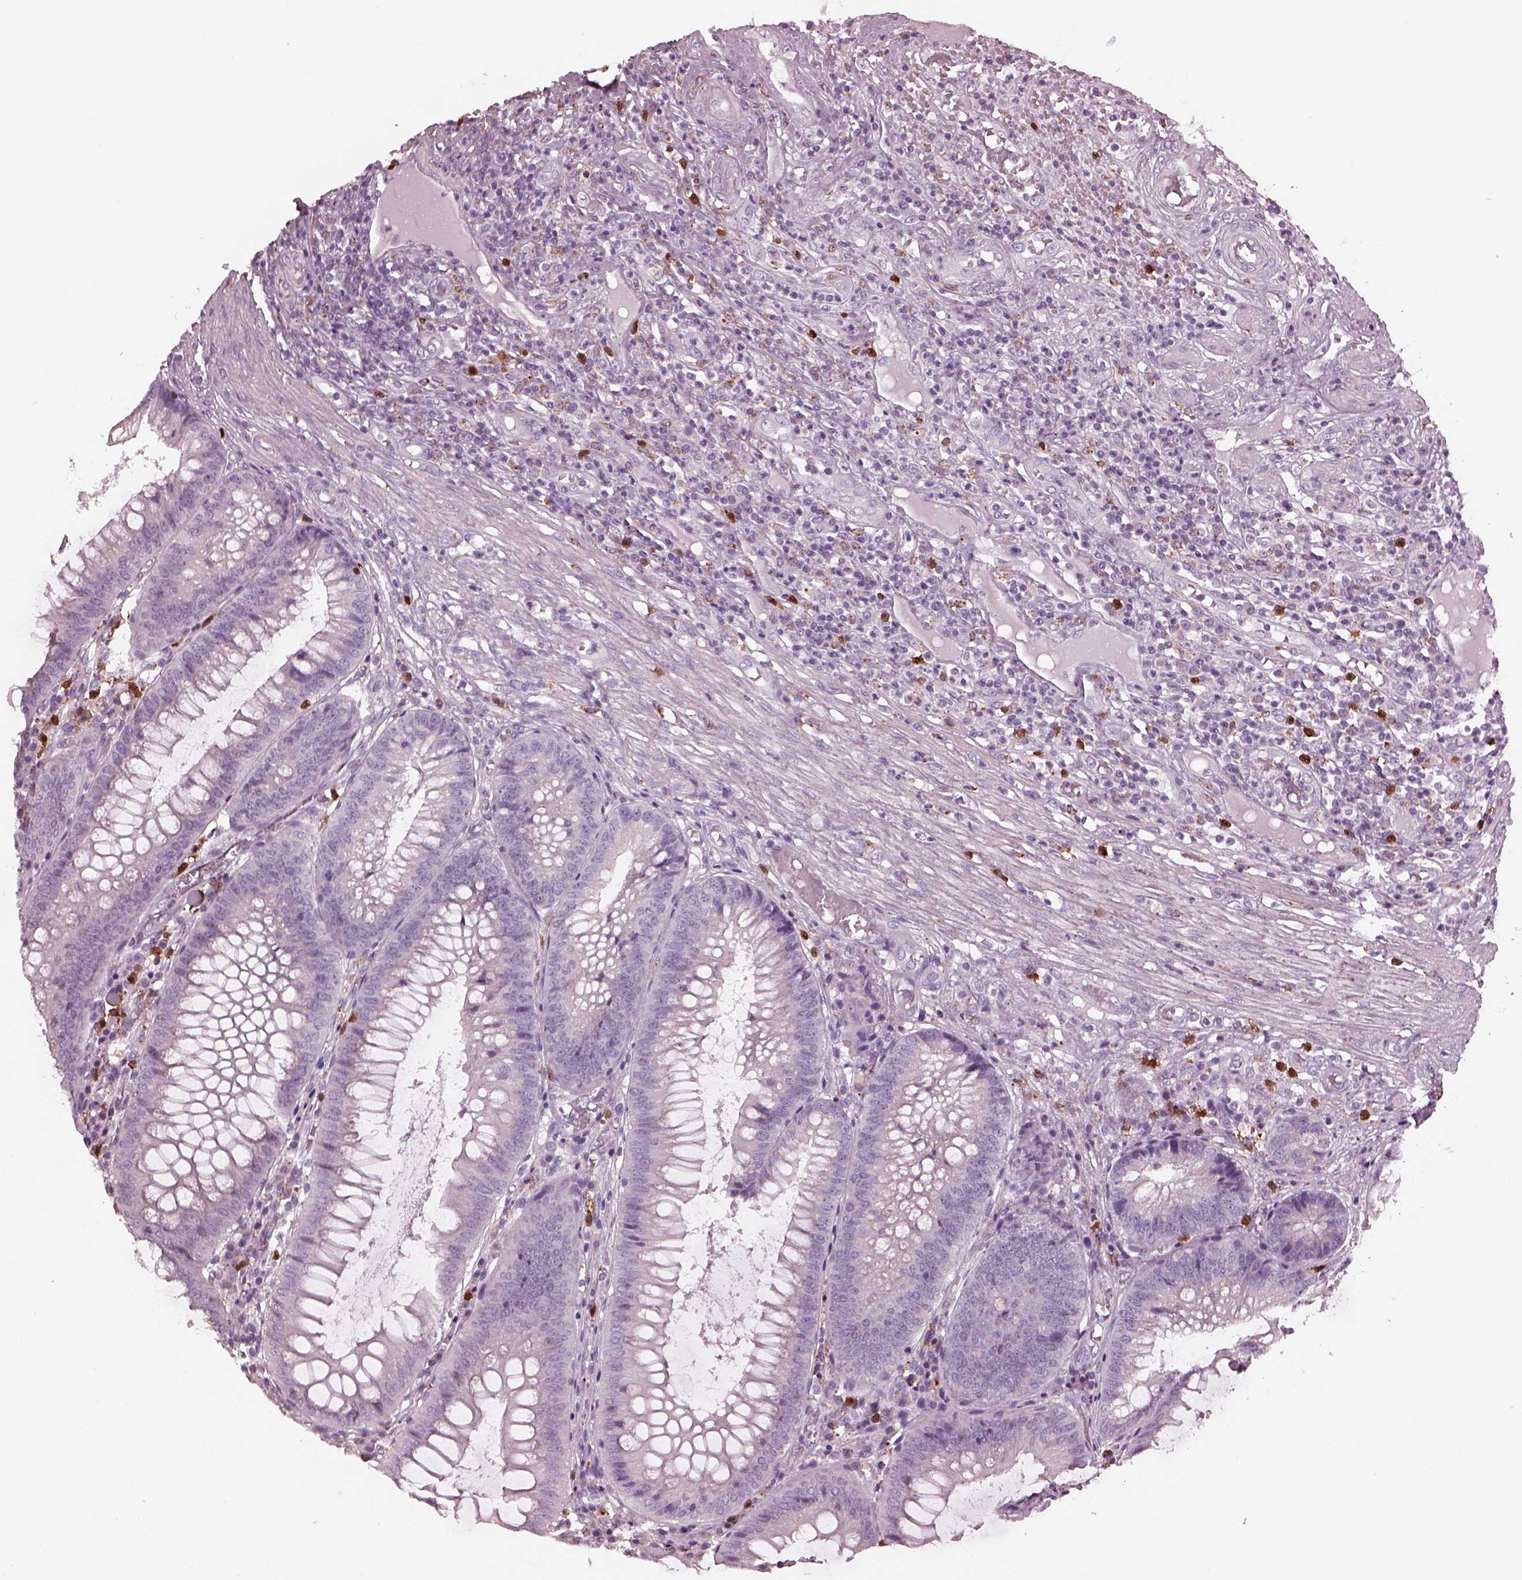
{"staining": {"intensity": "negative", "quantity": "none", "location": "none"}, "tissue": "appendix", "cell_type": "Glandular cells", "image_type": "normal", "snomed": [{"axis": "morphology", "description": "Normal tissue, NOS"}, {"axis": "morphology", "description": "Inflammation, NOS"}, {"axis": "topography", "description": "Appendix"}], "caption": "The immunohistochemistry image has no significant expression in glandular cells of appendix.", "gene": "SLAMF8", "patient": {"sex": "male", "age": 16}}